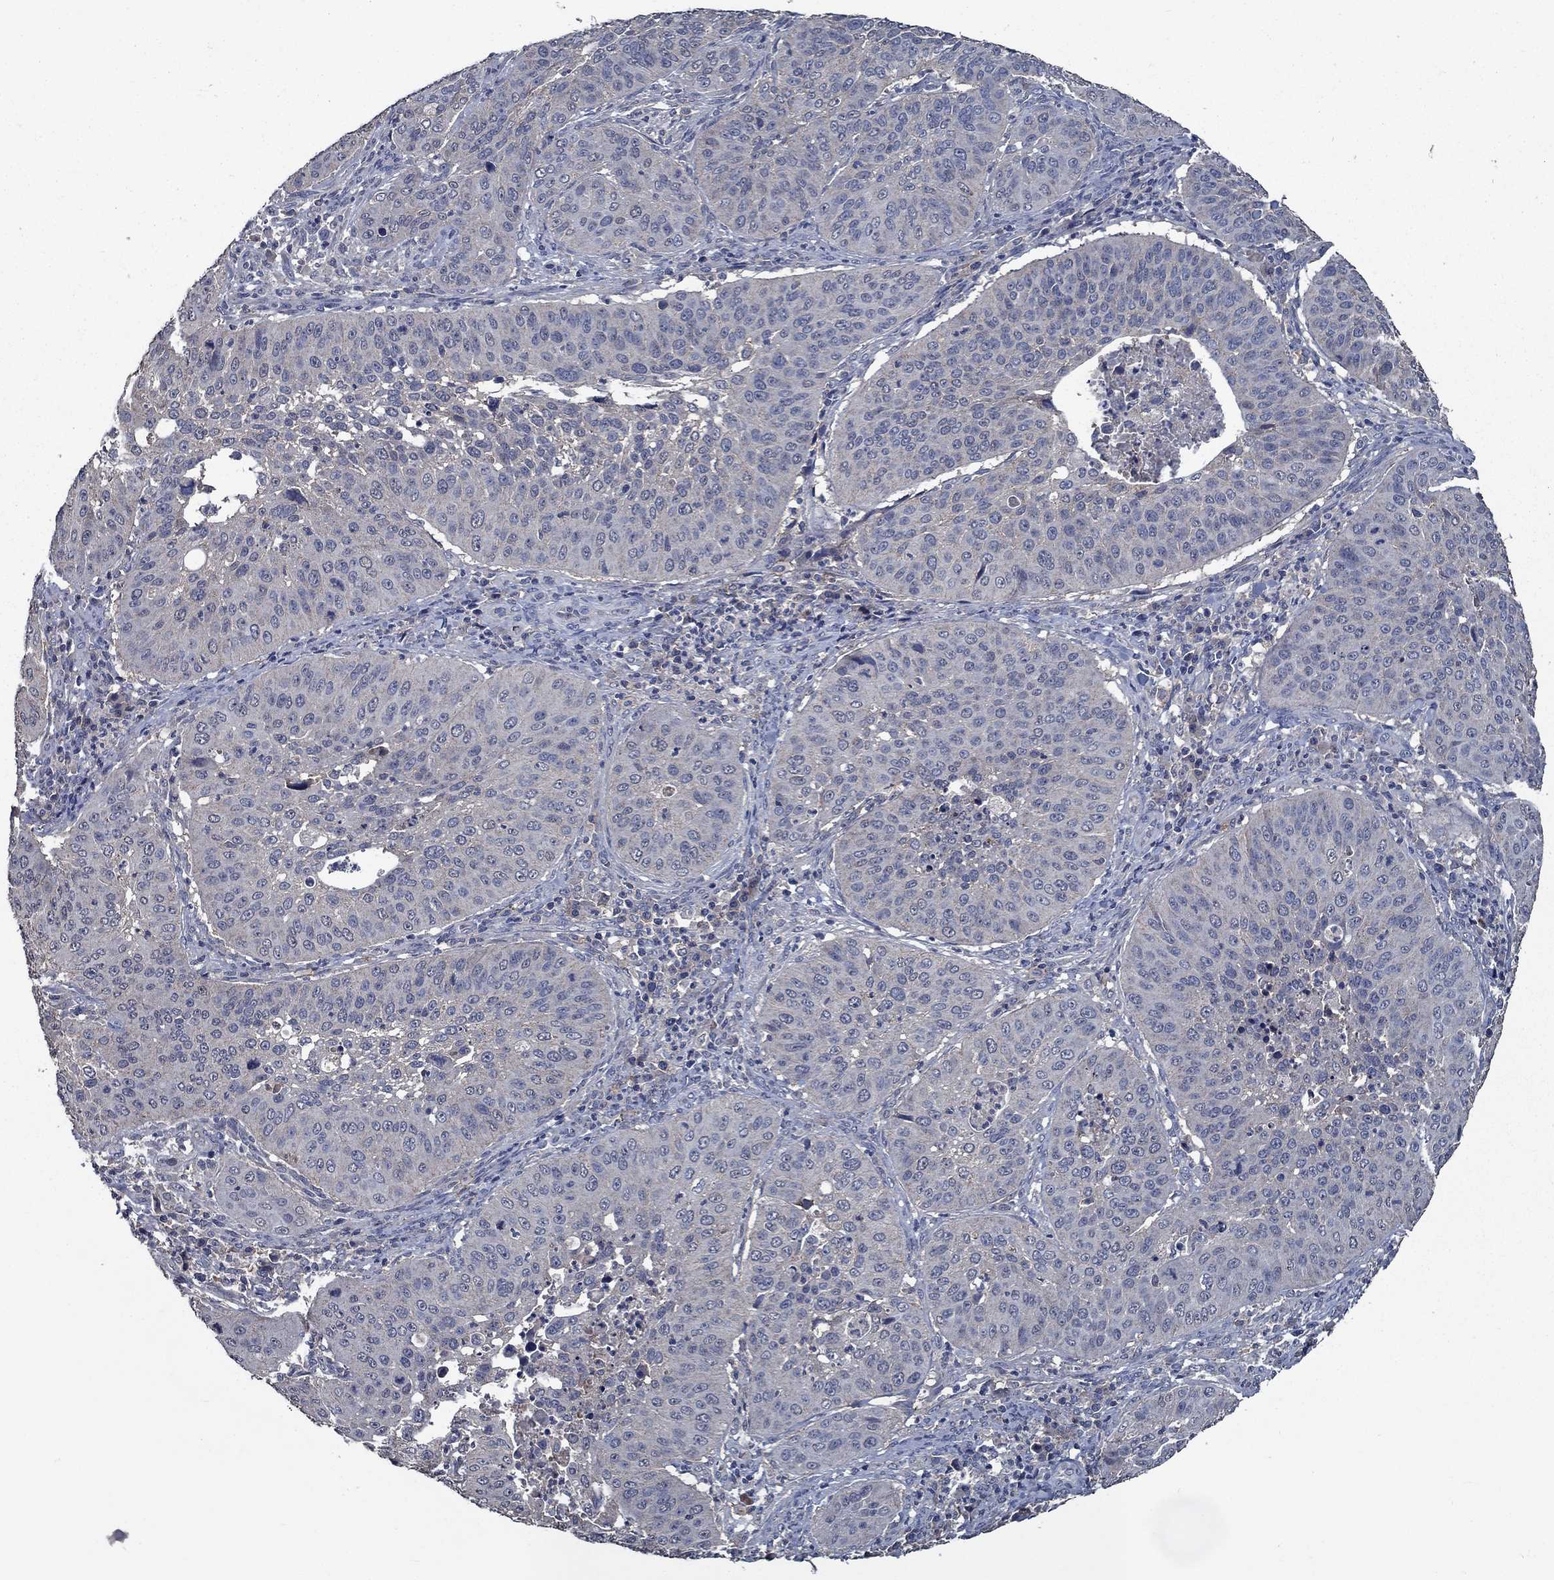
{"staining": {"intensity": "negative", "quantity": "none", "location": "none"}, "tissue": "cervical cancer", "cell_type": "Tumor cells", "image_type": "cancer", "snomed": [{"axis": "morphology", "description": "Normal tissue, NOS"}, {"axis": "morphology", "description": "Squamous cell carcinoma, NOS"}, {"axis": "topography", "description": "Cervix"}], "caption": "High power microscopy photomicrograph of an IHC image of cervical cancer, revealing no significant positivity in tumor cells.", "gene": "SLC44A1", "patient": {"sex": "female", "age": 39}}